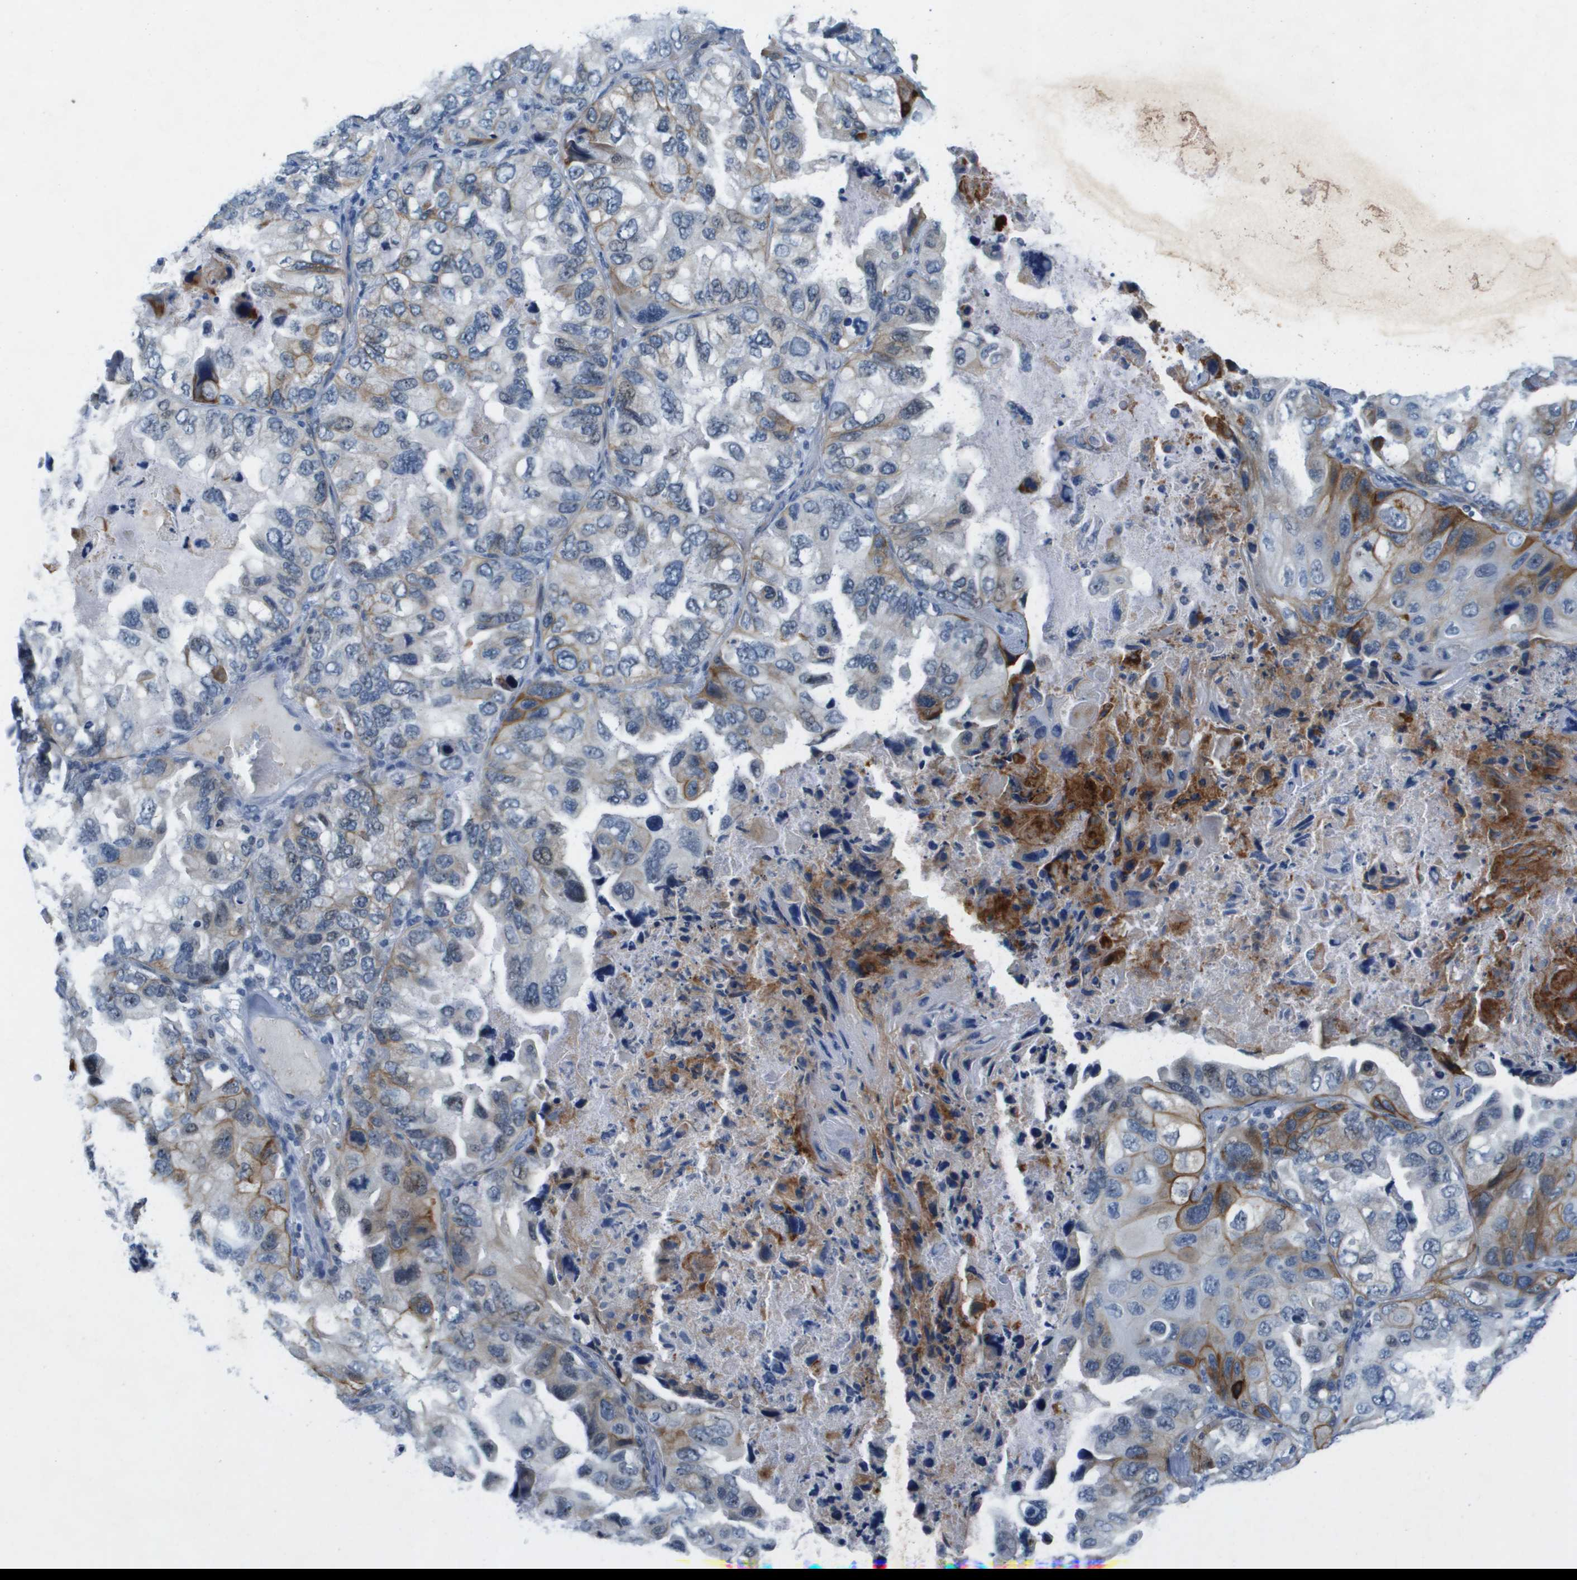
{"staining": {"intensity": "moderate", "quantity": "<25%", "location": "cytoplasmic/membranous"}, "tissue": "lung cancer", "cell_type": "Tumor cells", "image_type": "cancer", "snomed": [{"axis": "morphology", "description": "Squamous cell carcinoma, NOS"}, {"axis": "topography", "description": "Lung"}], "caption": "Approximately <25% of tumor cells in human lung squamous cell carcinoma demonstrate moderate cytoplasmic/membranous protein staining as visualized by brown immunohistochemical staining.", "gene": "ITGA6", "patient": {"sex": "female", "age": 73}}